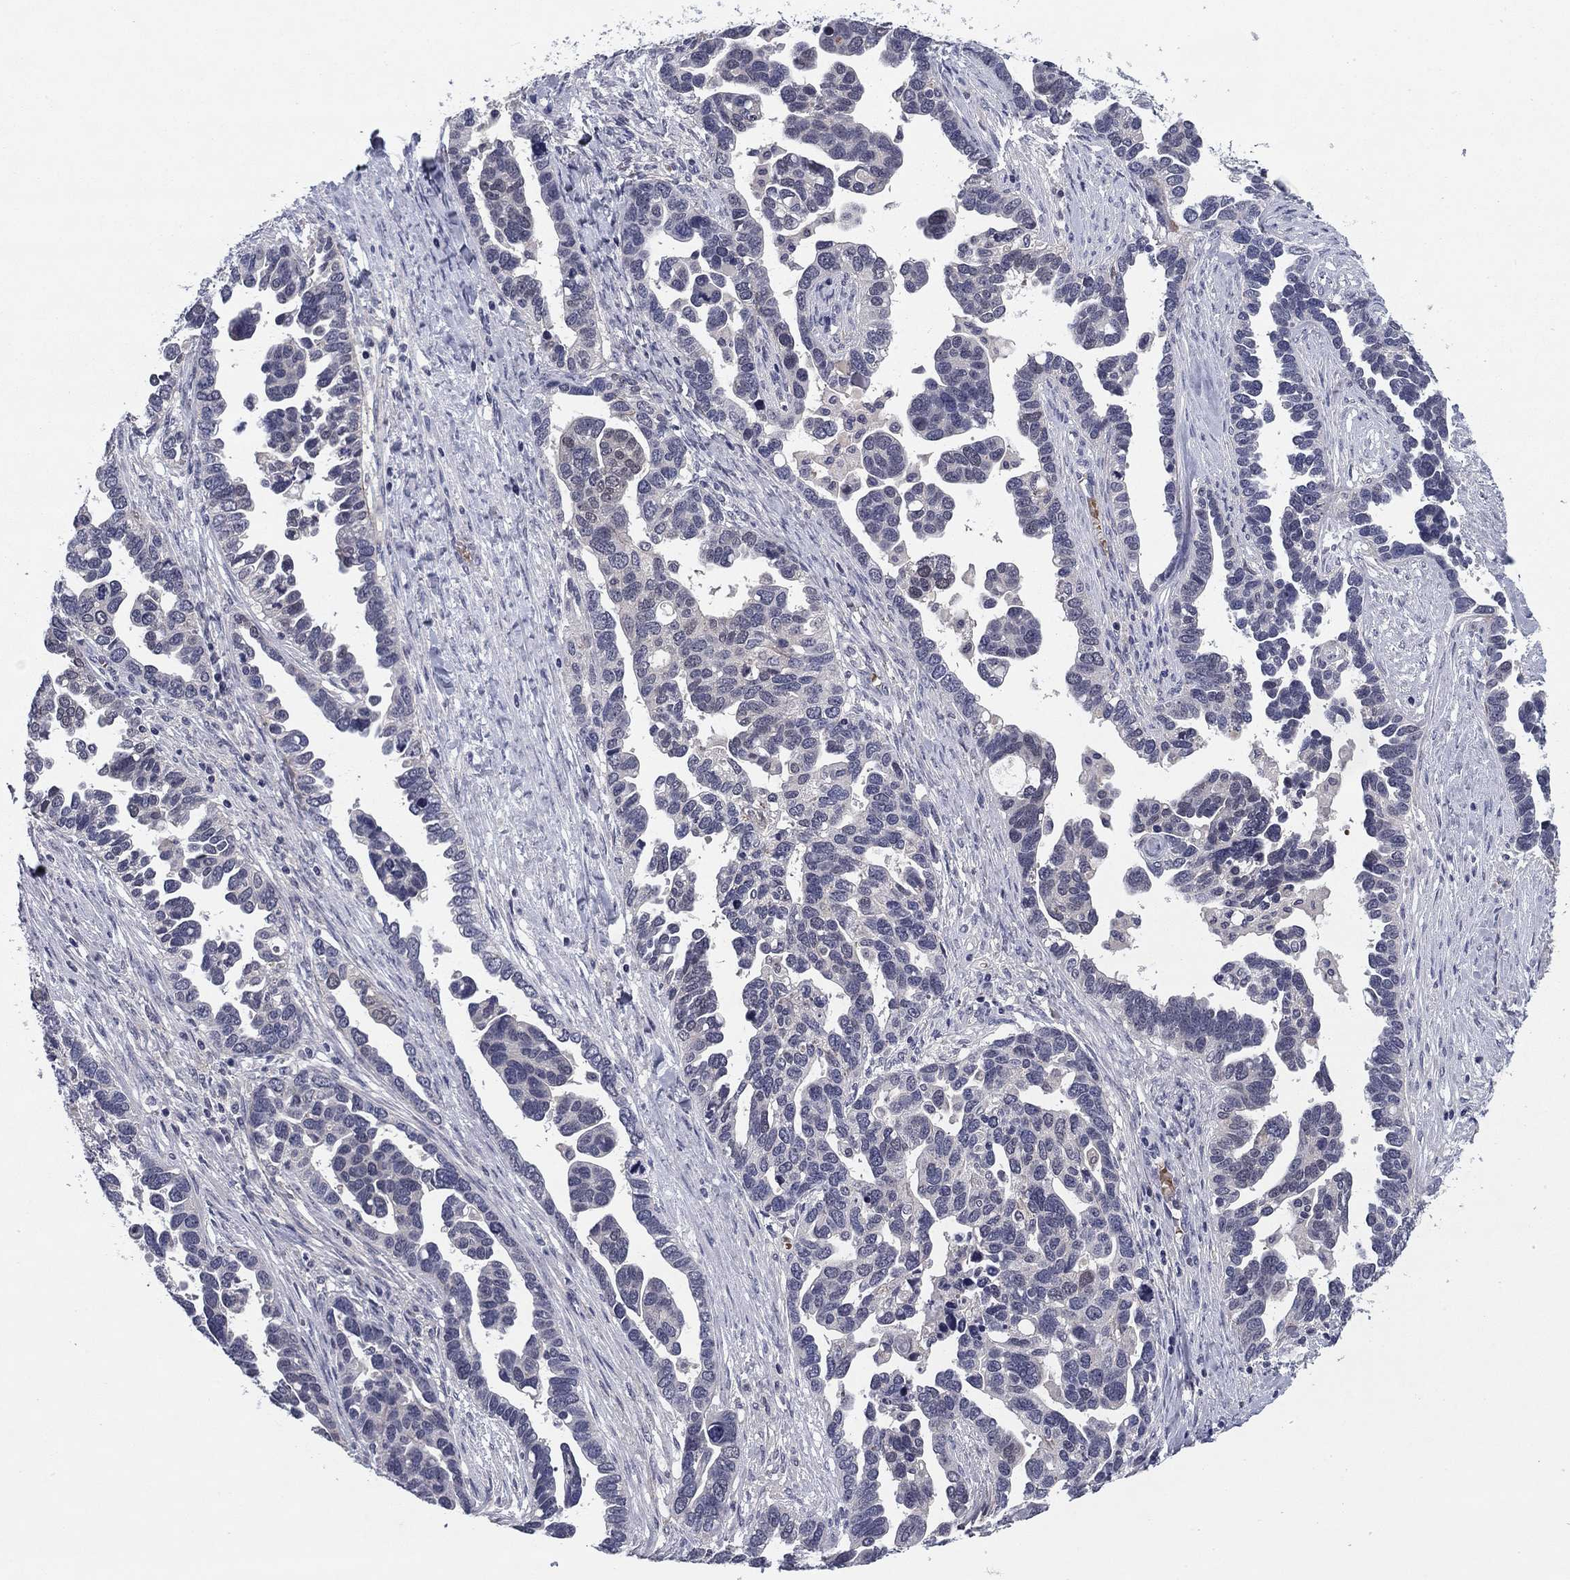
{"staining": {"intensity": "negative", "quantity": "none", "location": "none"}, "tissue": "ovarian cancer", "cell_type": "Tumor cells", "image_type": "cancer", "snomed": [{"axis": "morphology", "description": "Cystadenocarcinoma, serous, NOS"}, {"axis": "topography", "description": "Ovary"}], "caption": "Immunohistochemistry of serous cystadenocarcinoma (ovarian) shows no positivity in tumor cells.", "gene": "REXO5", "patient": {"sex": "female", "age": 54}}